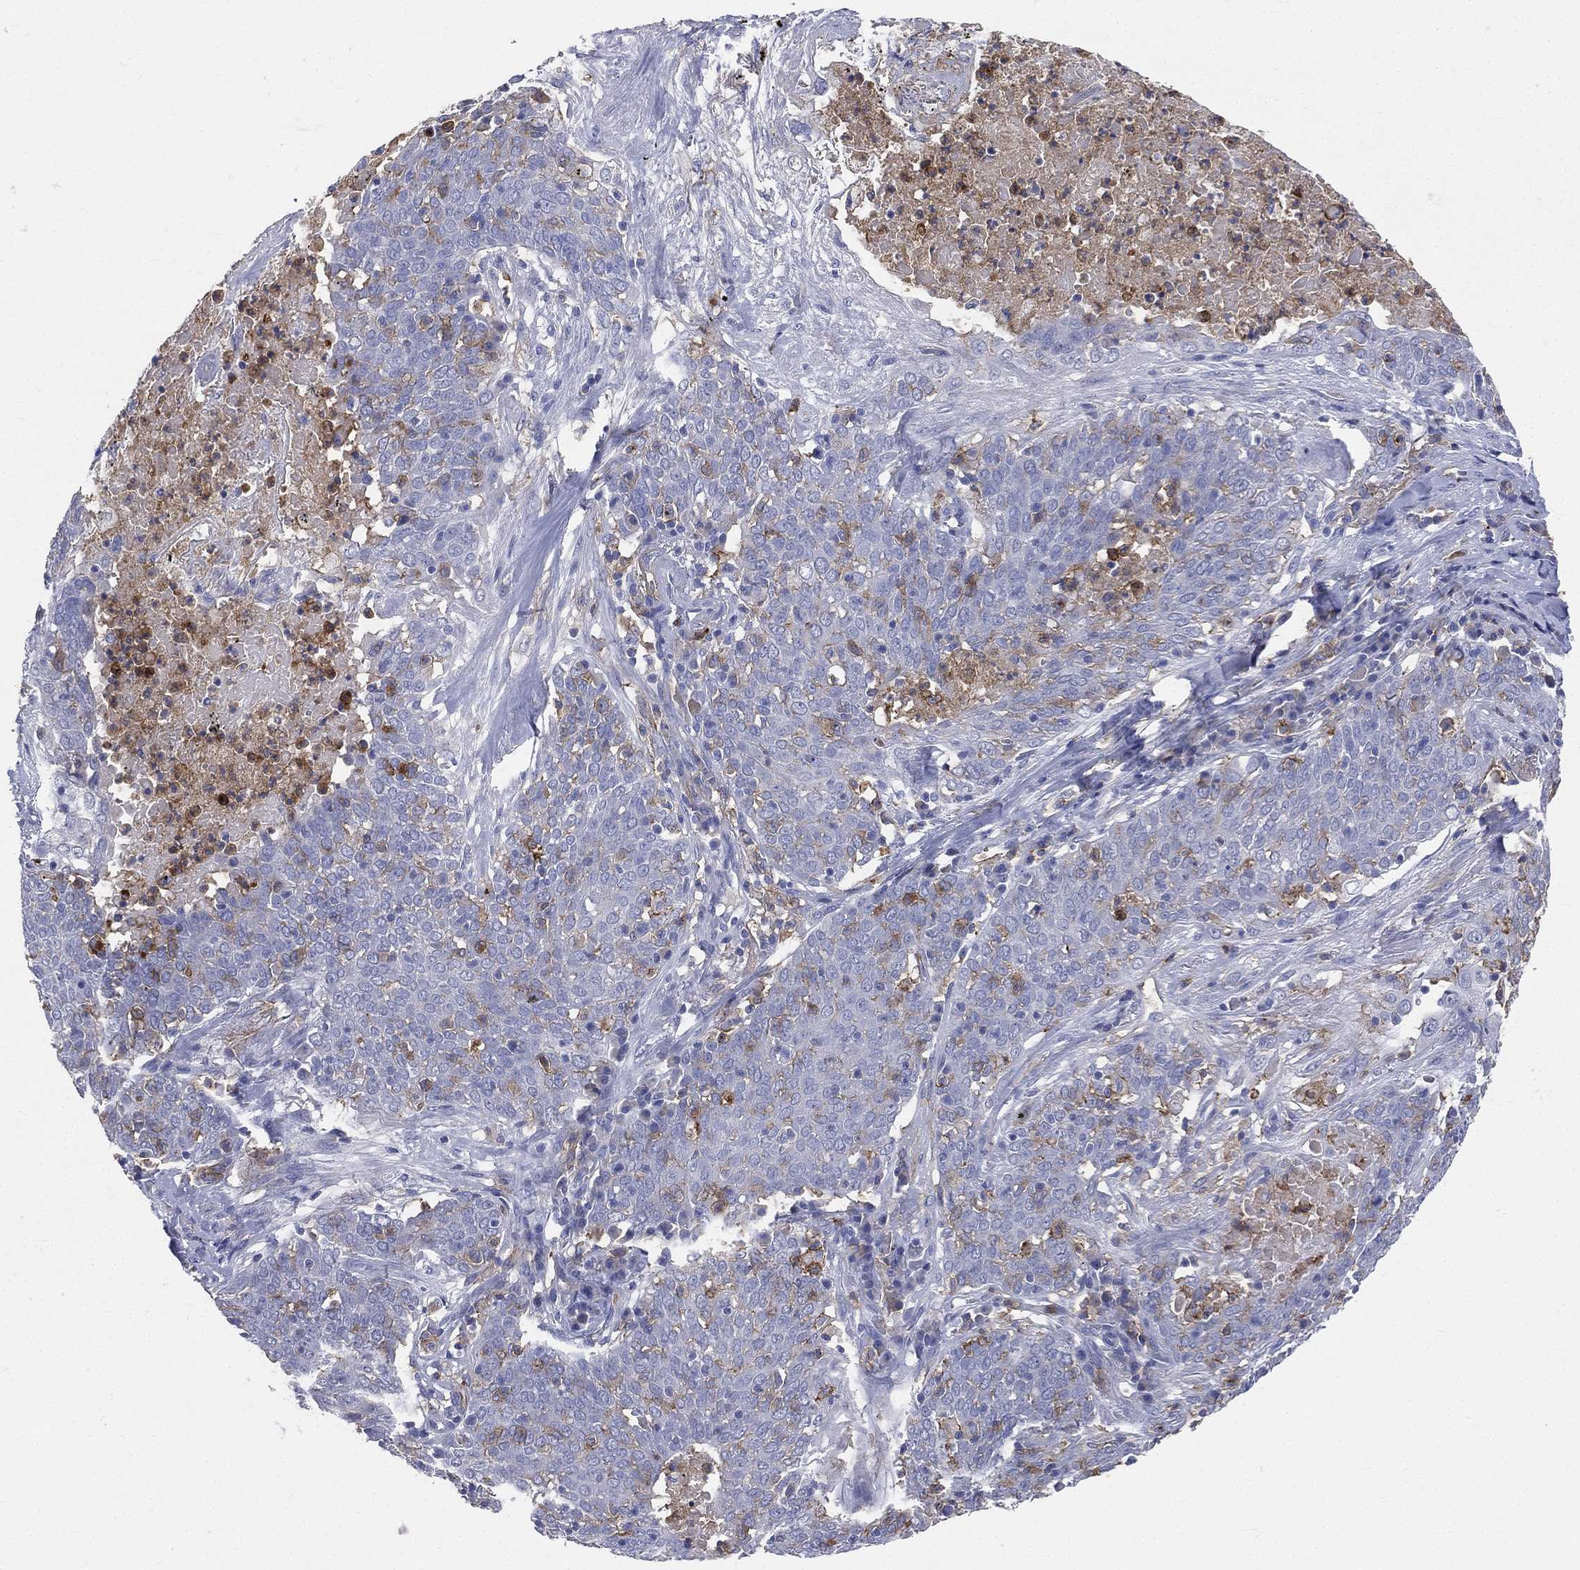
{"staining": {"intensity": "negative", "quantity": "none", "location": "none"}, "tissue": "lung cancer", "cell_type": "Tumor cells", "image_type": "cancer", "snomed": [{"axis": "morphology", "description": "Squamous cell carcinoma, NOS"}, {"axis": "topography", "description": "Lung"}], "caption": "This photomicrograph is of lung cancer stained with immunohistochemistry to label a protein in brown with the nuclei are counter-stained blue. There is no positivity in tumor cells.", "gene": "CD33", "patient": {"sex": "male", "age": 82}}